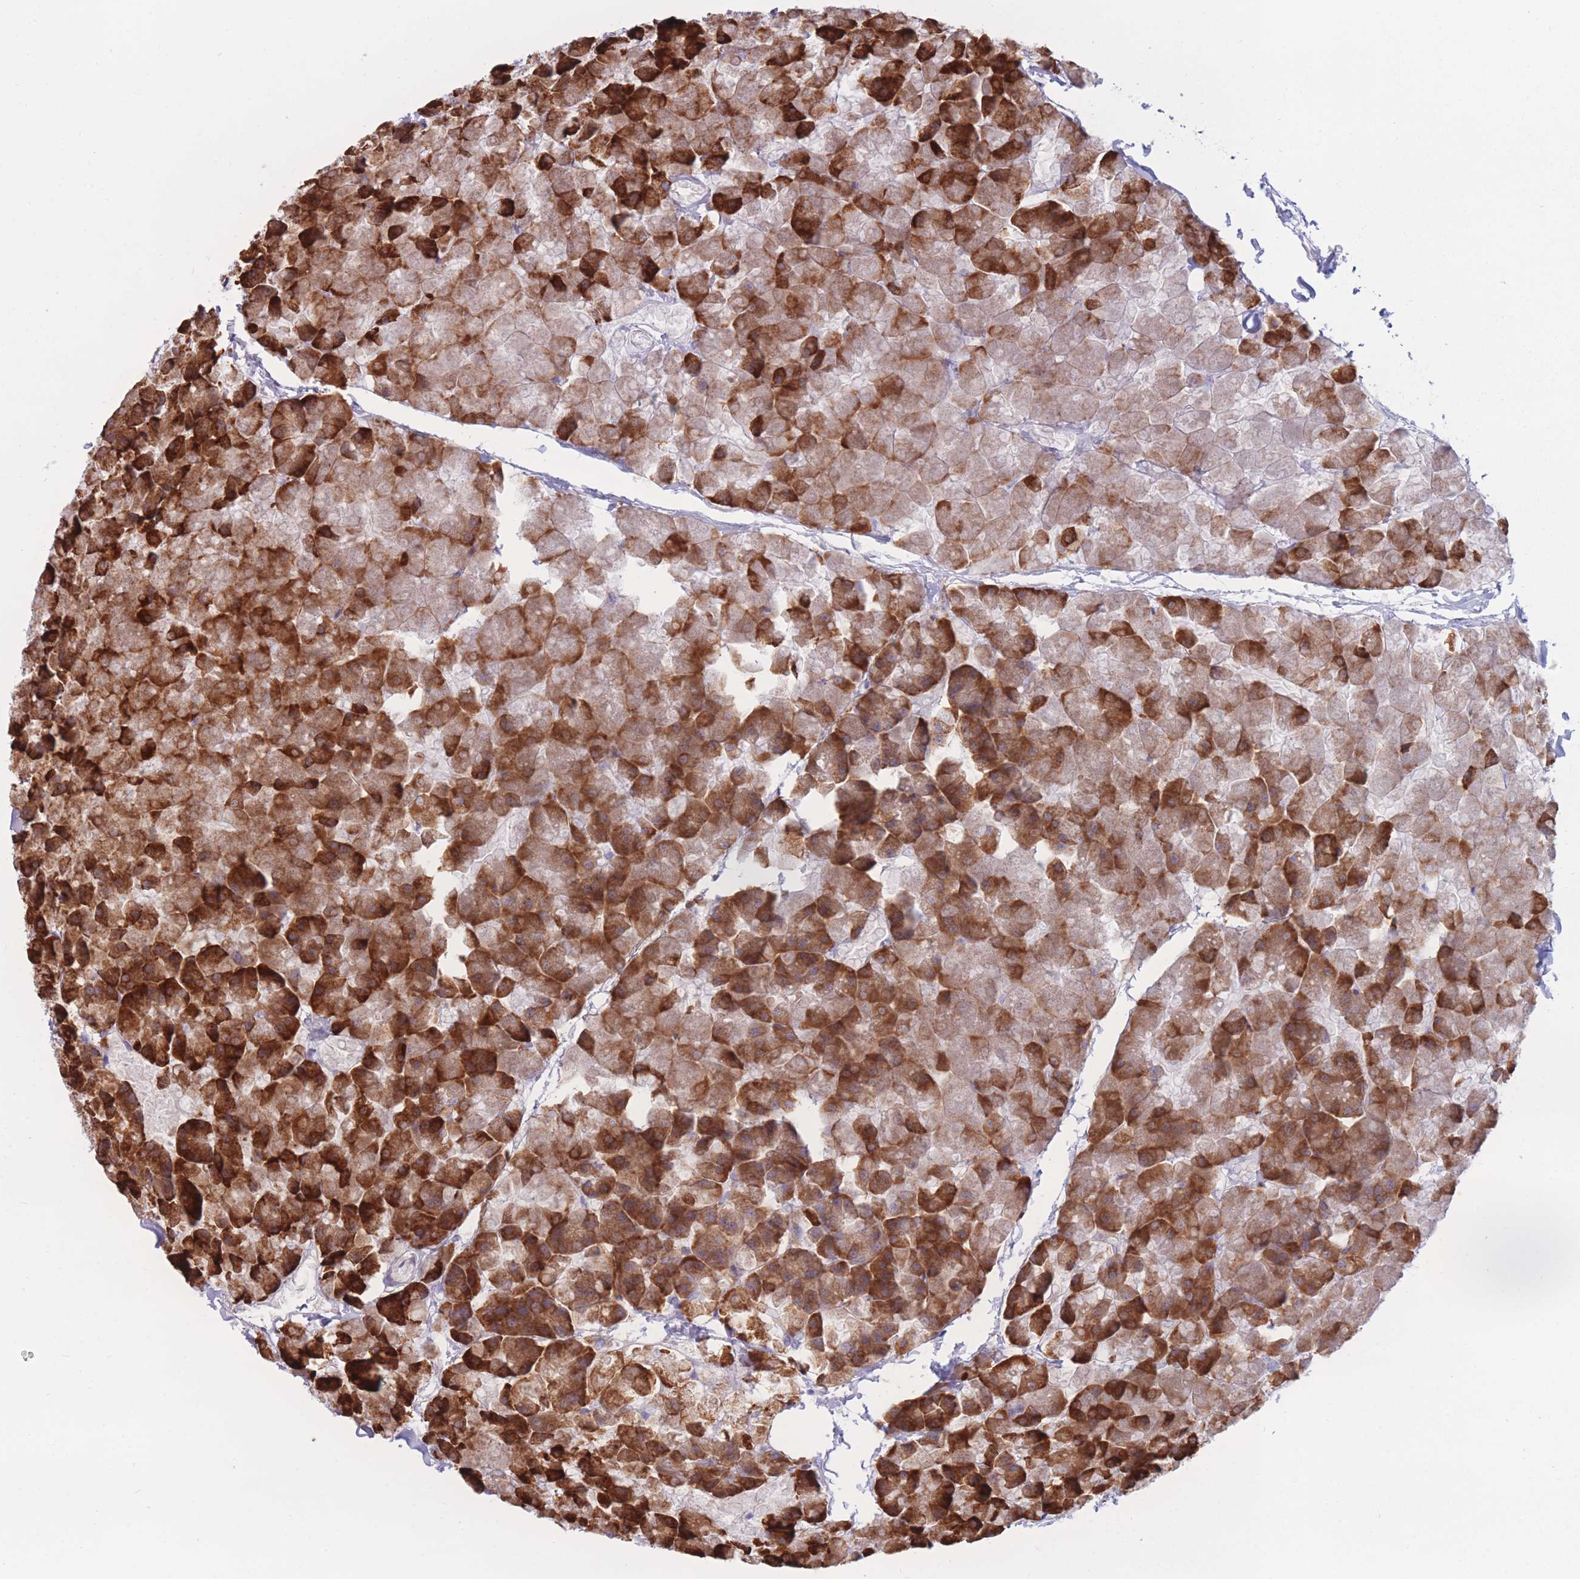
{"staining": {"intensity": "strong", "quantity": ">75%", "location": "cytoplasmic/membranous"}, "tissue": "pancreas", "cell_type": "Exocrine glandular cells", "image_type": "normal", "snomed": [{"axis": "morphology", "description": "Normal tissue, NOS"}, {"axis": "topography", "description": "Pancreas"}], "caption": "Immunohistochemistry (DAB) staining of benign human pancreas exhibits strong cytoplasmic/membranous protein positivity in approximately >75% of exocrine glandular cells. Immunohistochemistry (ihc) stains the protein in brown and the nuclei are stained blue.", "gene": "COL27A1", "patient": {"sex": "male", "age": 35}}